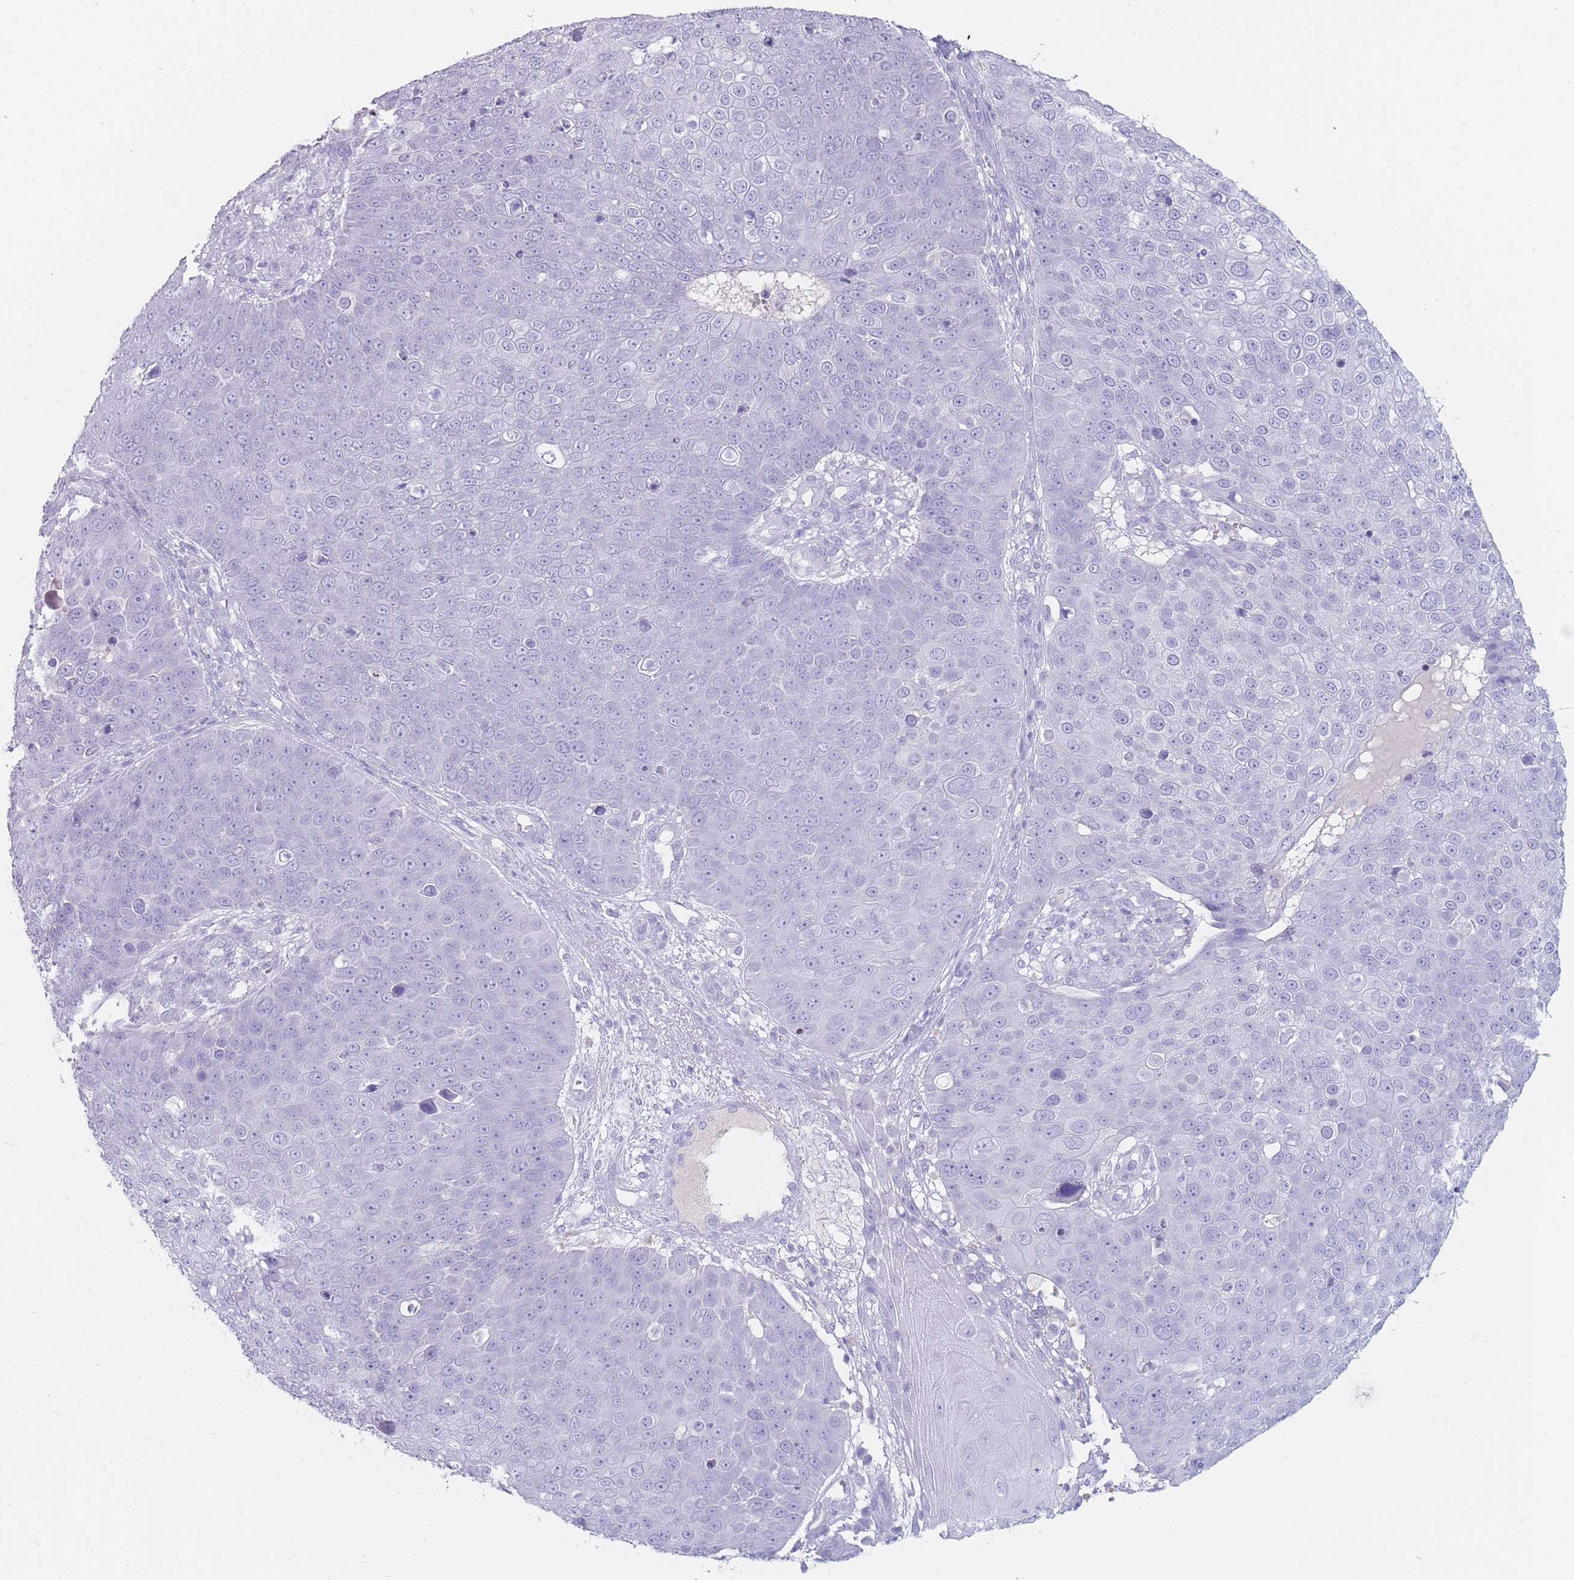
{"staining": {"intensity": "negative", "quantity": "none", "location": "none"}, "tissue": "skin cancer", "cell_type": "Tumor cells", "image_type": "cancer", "snomed": [{"axis": "morphology", "description": "Squamous cell carcinoma, NOS"}, {"axis": "topography", "description": "Skin"}], "caption": "Immunohistochemical staining of human skin squamous cell carcinoma exhibits no significant expression in tumor cells.", "gene": "GPR12", "patient": {"sex": "male", "age": 71}}